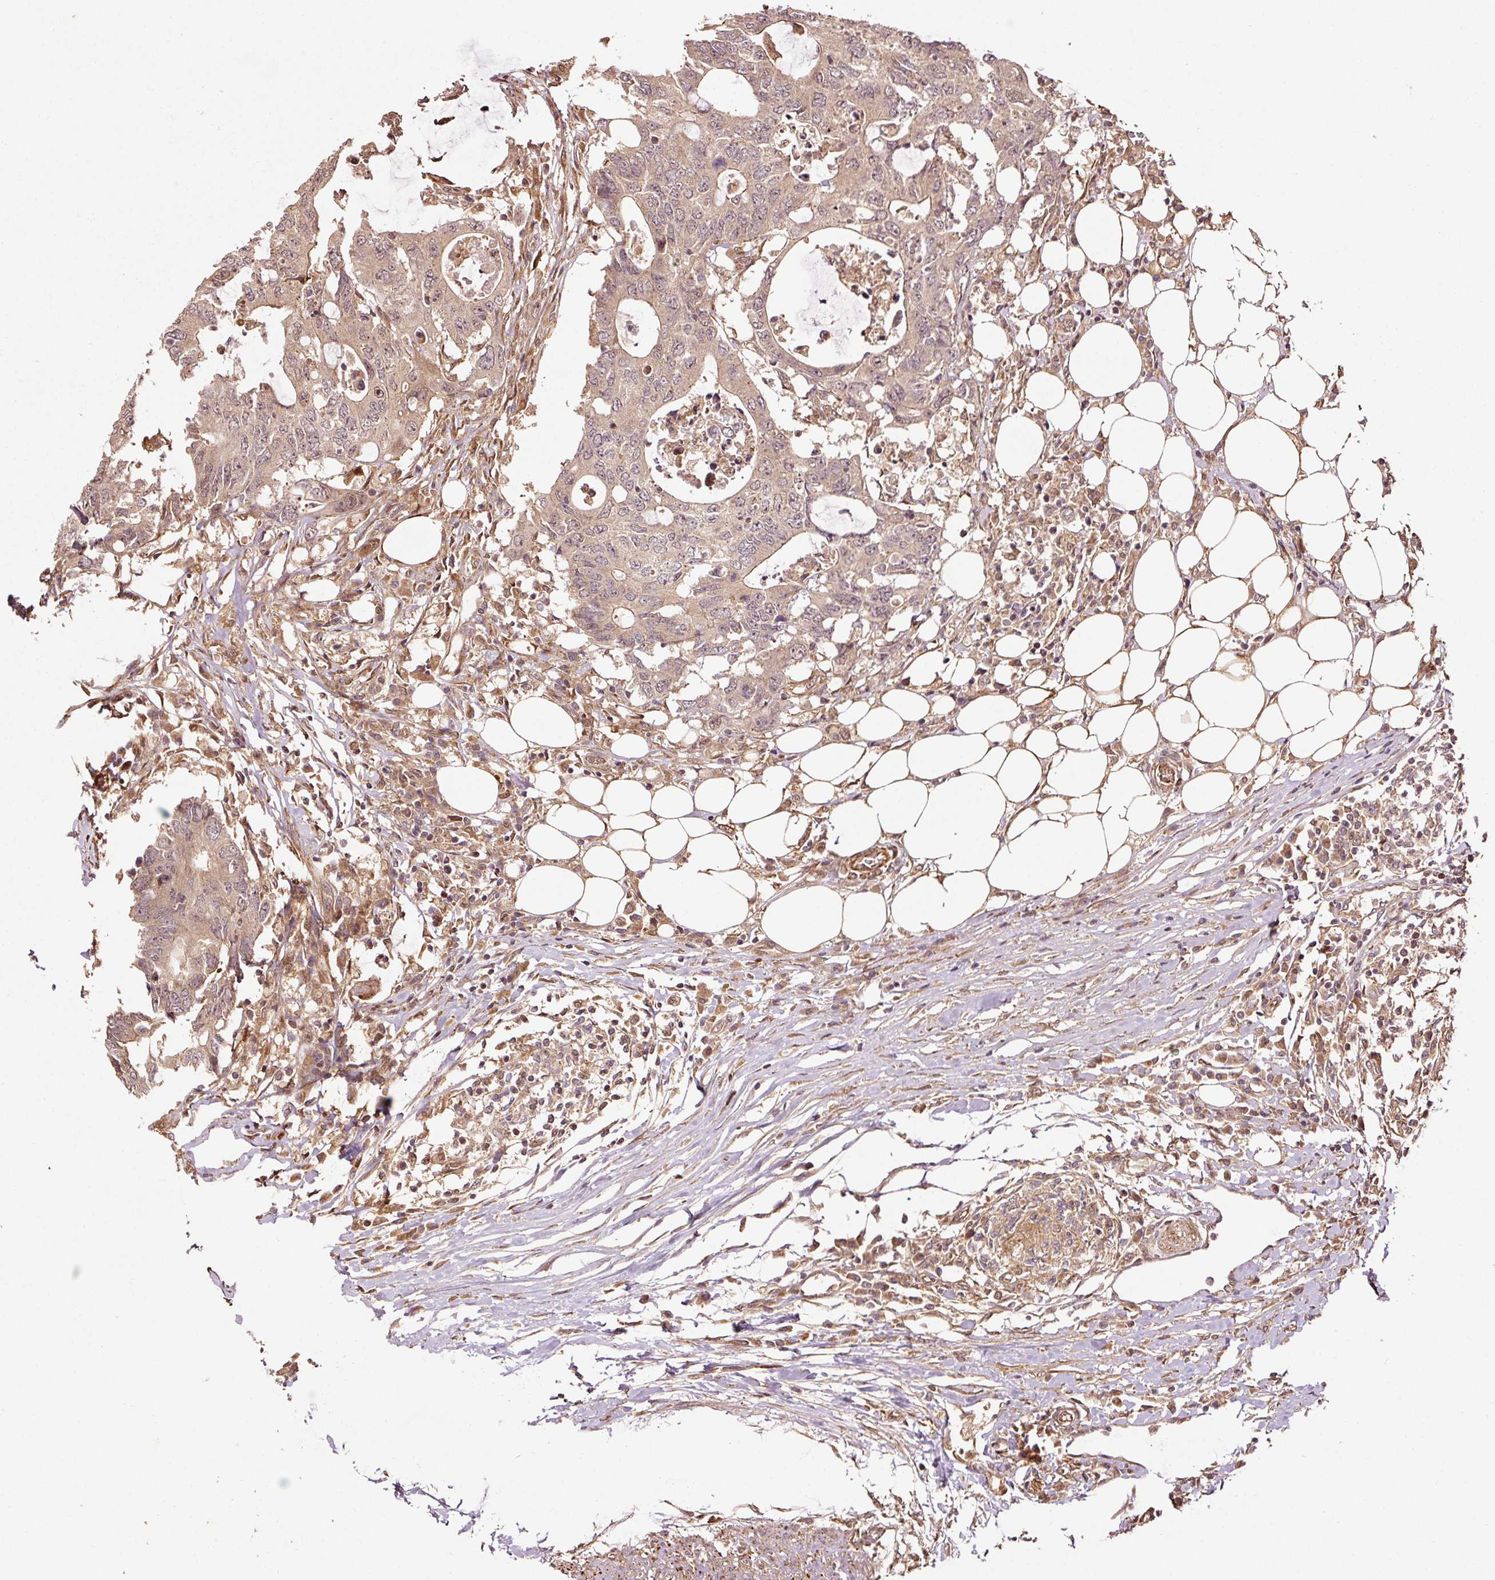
{"staining": {"intensity": "moderate", "quantity": ">75%", "location": "cytoplasmic/membranous,nuclear"}, "tissue": "colorectal cancer", "cell_type": "Tumor cells", "image_type": "cancer", "snomed": [{"axis": "morphology", "description": "Adenocarcinoma, NOS"}, {"axis": "topography", "description": "Colon"}], "caption": "Moderate cytoplasmic/membranous and nuclear staining for a protein is present in approximately >75% of tumor cells of colorectal cancer (adenocarcinoma) using immunohistochemistry (IHC).", "gene": "OXER1", "patient": {"sex": "male", "age": 71}}